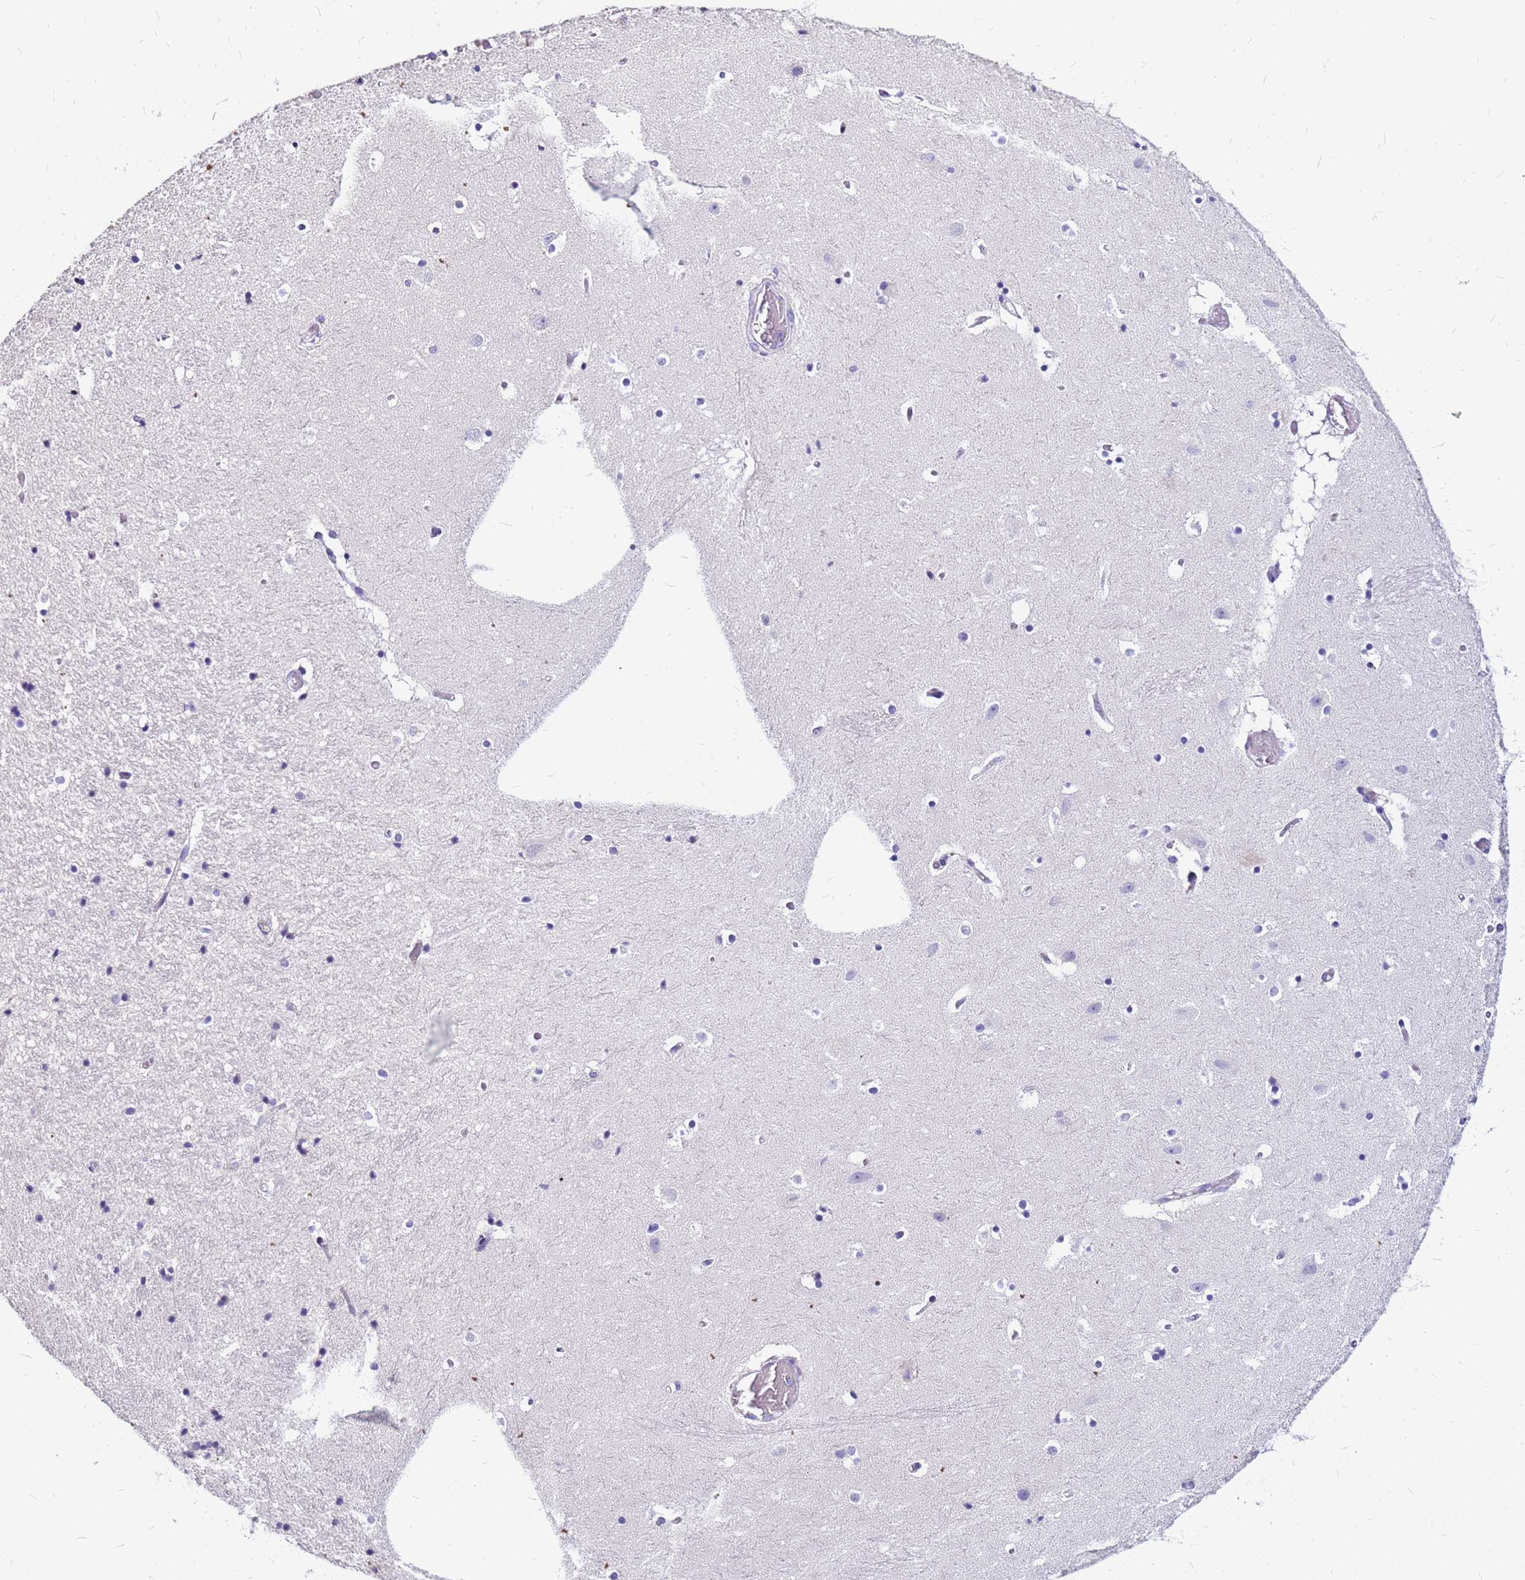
{"staining": {"intensity": "negative", "quantity": "none", "location": "none"}, "tissue": "hippocampus", "cell_type": "Glial cells", "image_type": "normal", "snomed": [{"axis": "morphology", "description": "Normal tissue, NOS"}, {"axis": "topography", "description": "Hippocampus"}], "caption": "An IHC micrograph of benign hippocampus is shown. There is no staining in glial cells of hippocampus.", "gene": "DPRX", "patient": {"sex": "female", "age": 52}}